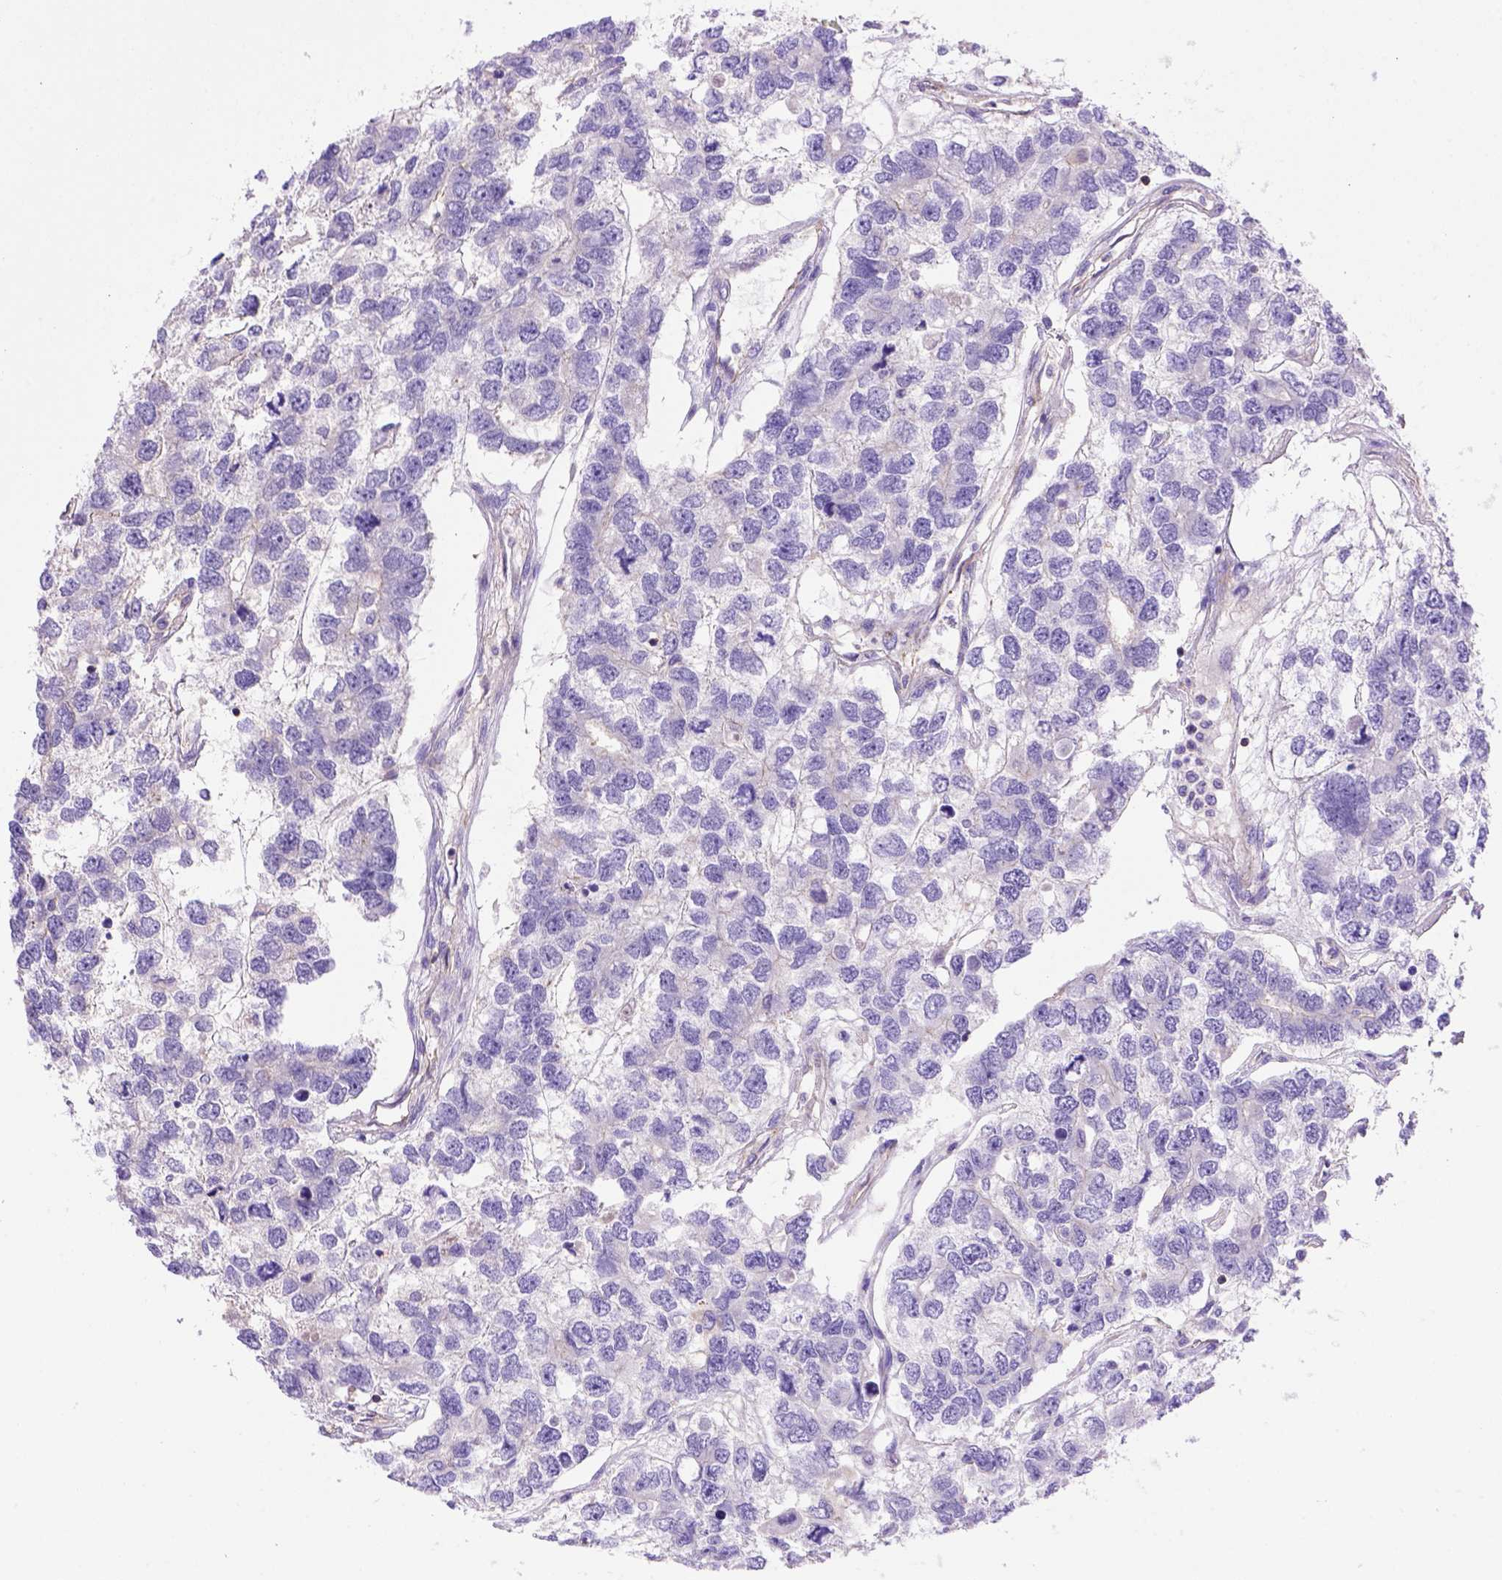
{"staining": {"intensity": "moderate", "quantity": "<25%", "location": "cytoplasmic/membranous"}, "tissue": "testis cancer", "cell_type": "Tumor cells", "image_type": "cancer", "snomed": [{"axis": "morphology", "description": "Seminoma, NOS"}, {"axis": "topography", "description": "Testis"}], "caption": "Immunohistochemistry (DAB) staining of testis cancer (seminoma) reveals moderate cytoplasmic/membranous protein expression in approximately <25% of tumor cells. (DAB IHC with brightfield microscopy, high magnification).", "gene": "PEX12", "patient": {"sex": "male", "age": 52}}